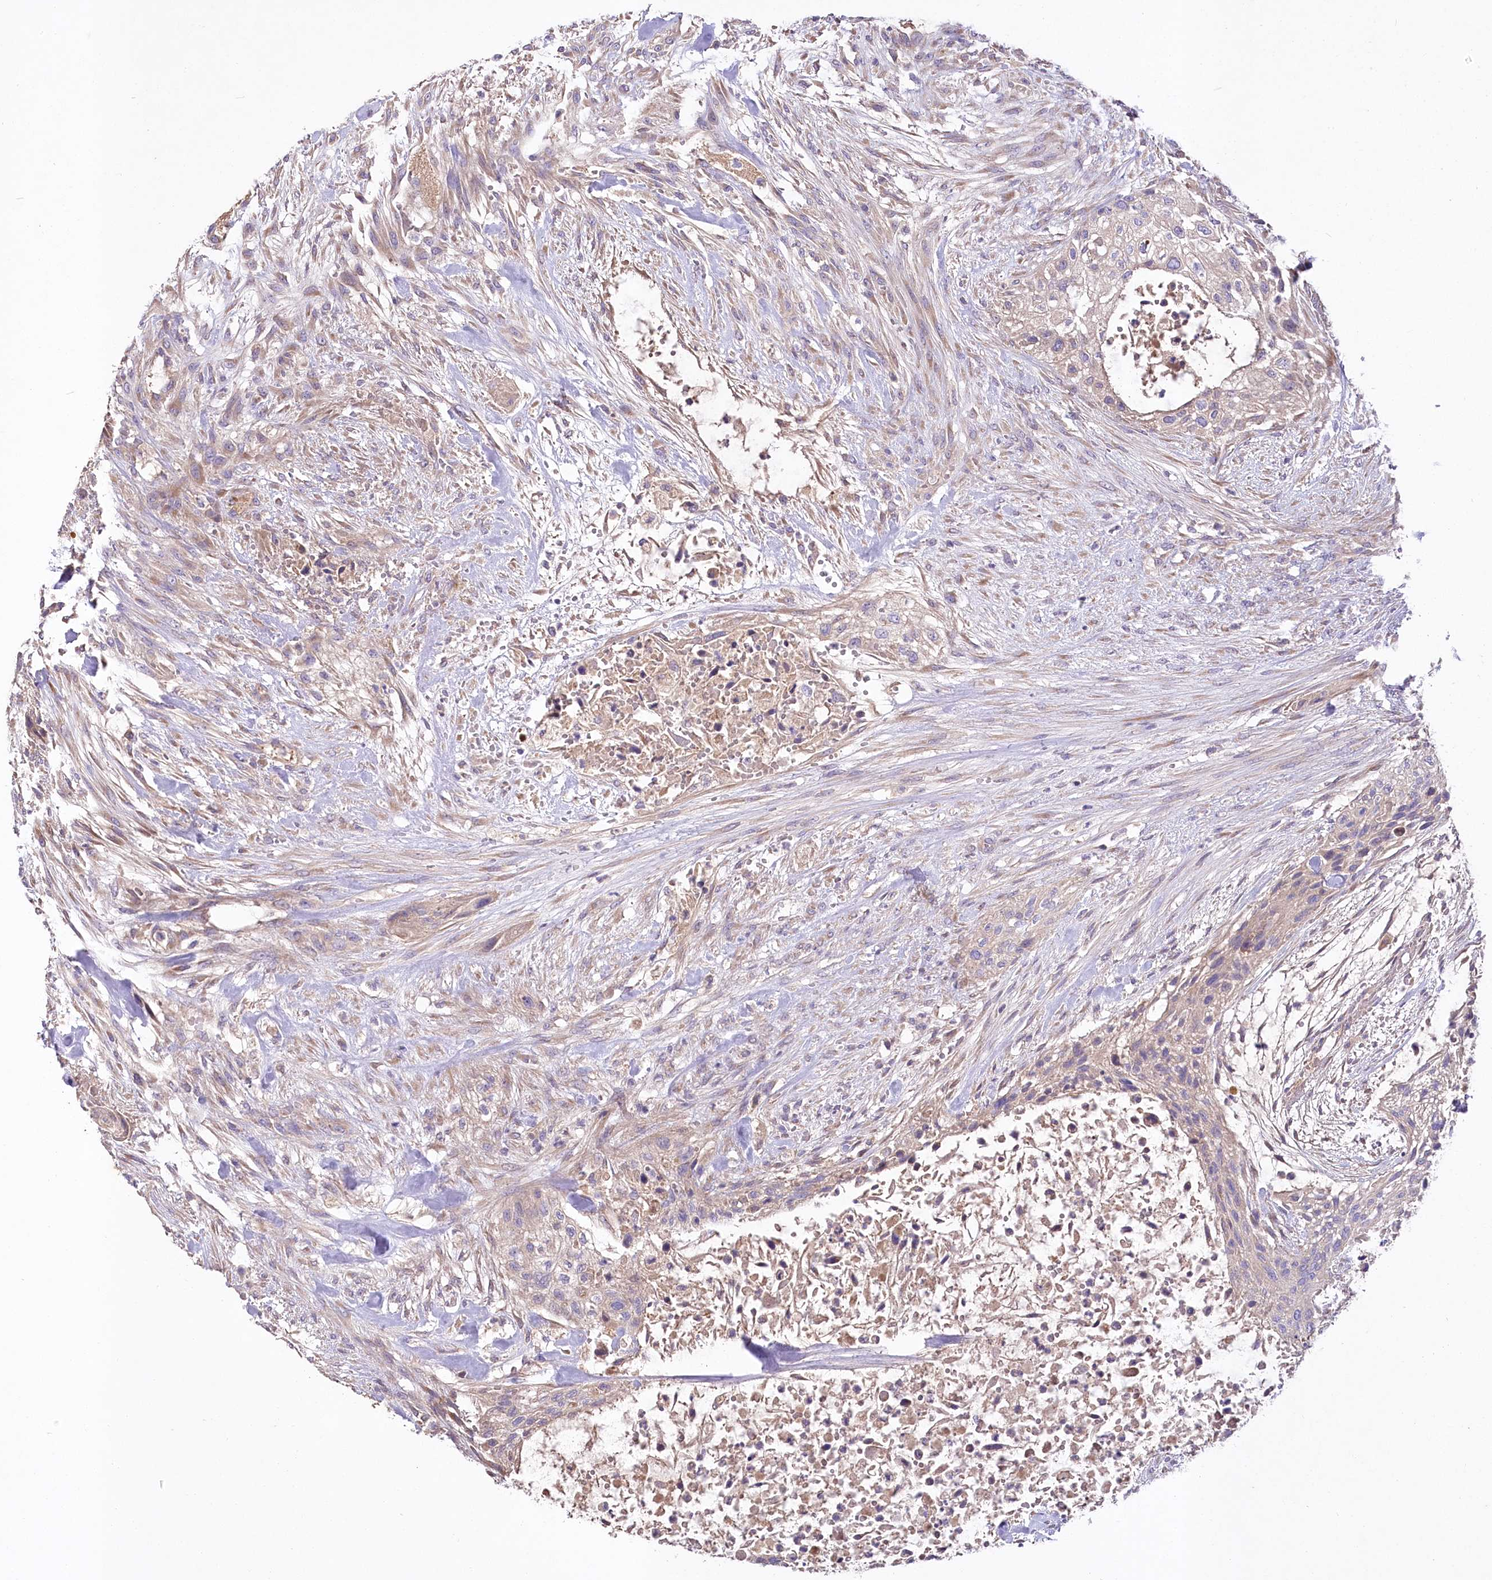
{"staining": {"intensity": "negative", "quantity": "none", "location": "none"}, "tissue": "urothelial cancer", "cell_type": "Tumor cells", "image_type": "cancer", "snomed": [{"axis": "morphology", "description": "Urothelial carcinoma, High grade"}, {"axis": "topography", "description": "Urinary bladder"}], "caption": "This is an immunohistochemistry (IHC) photomicrograph of urothelial cancer. There is no staining in tumor cells.", "gene": "PBLD", "patient": {"sex": "male", "age": 35}}